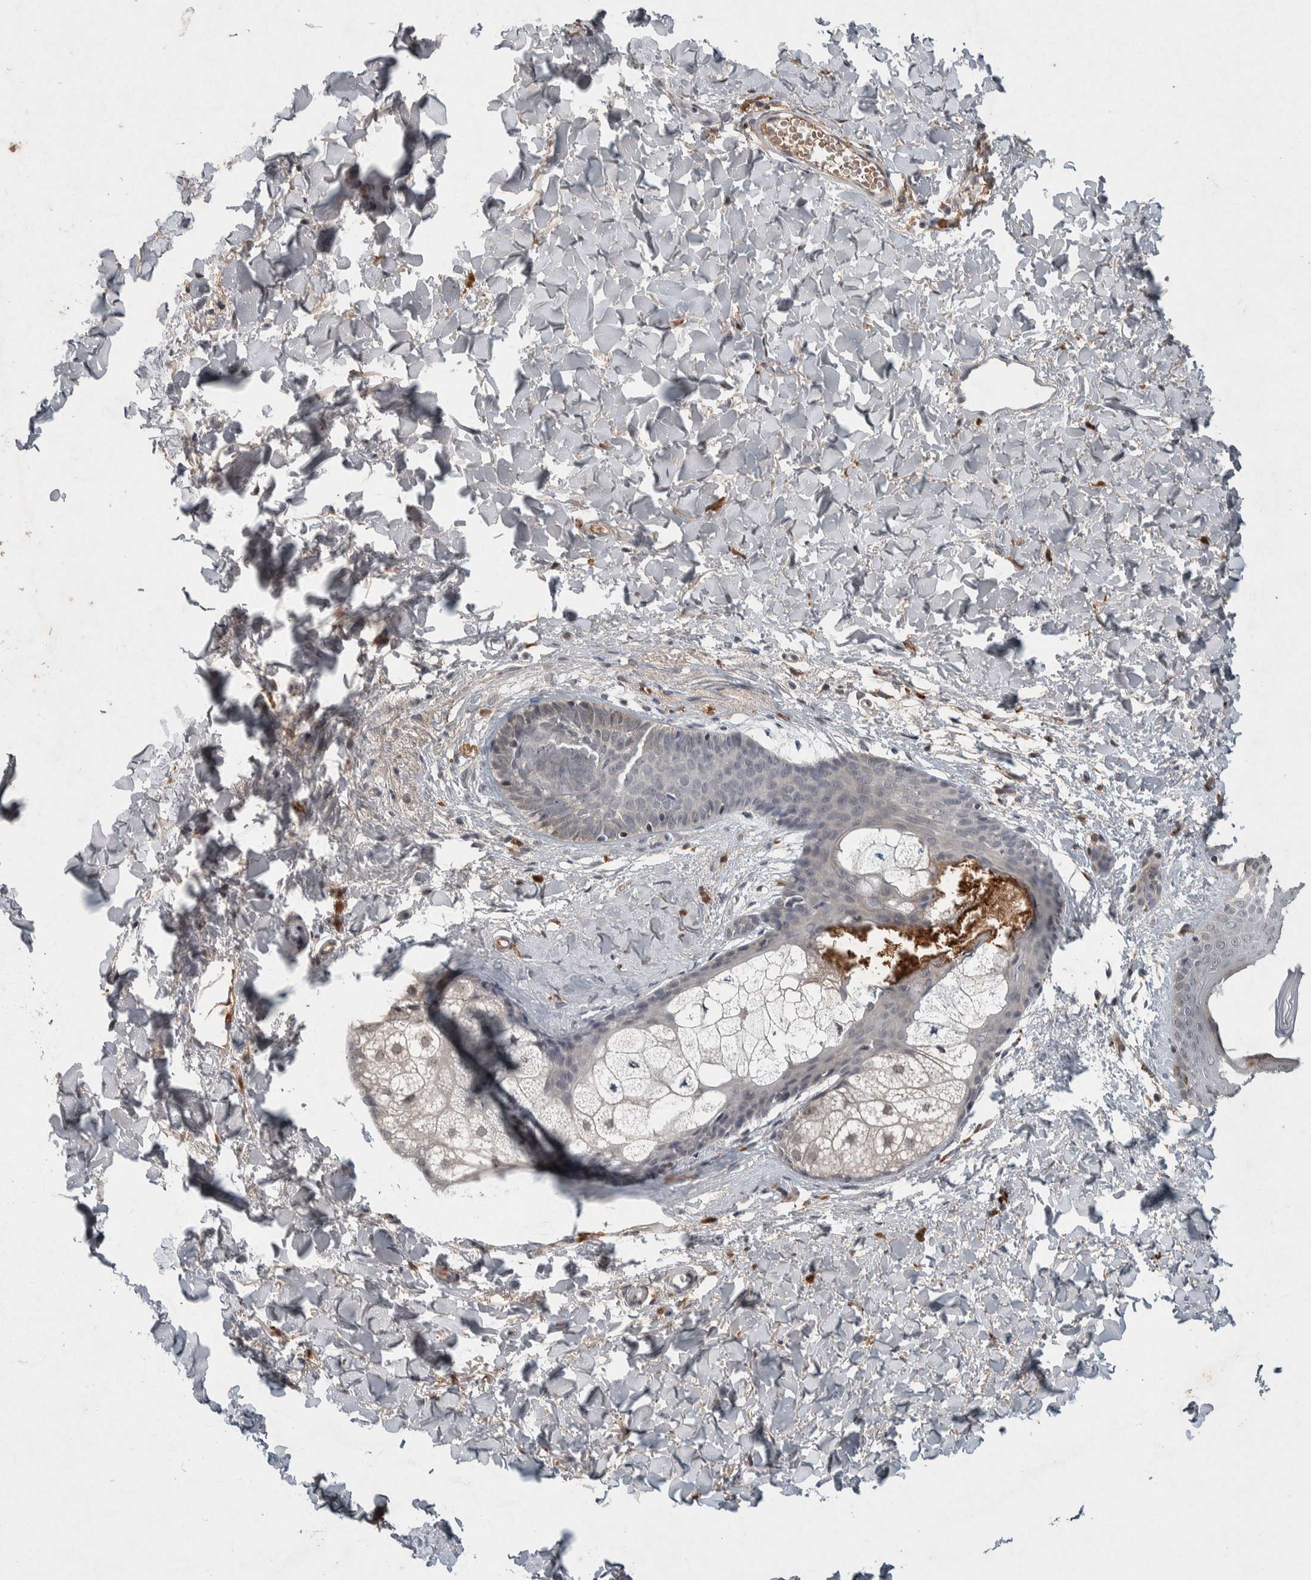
{"staining": {"intensity": "strong", "quantity": ">75%", "location": "cytoplasmic/membranous"}, "tissue": "skin", "cell_type": "Fibroblasts", "image_type": "normal", "snomed": [{"axis": "morphology", "description": "Normal tissue, NOS"}, {"axis": "topography", "description": "Skin"}], "caption": "A high amount of strong cytoplasmic/membranous expression is present in about >75% of fibroblasts in normal skin.", "gene": "CHRM3", "patient": {"sex": "female", "age": 46}}